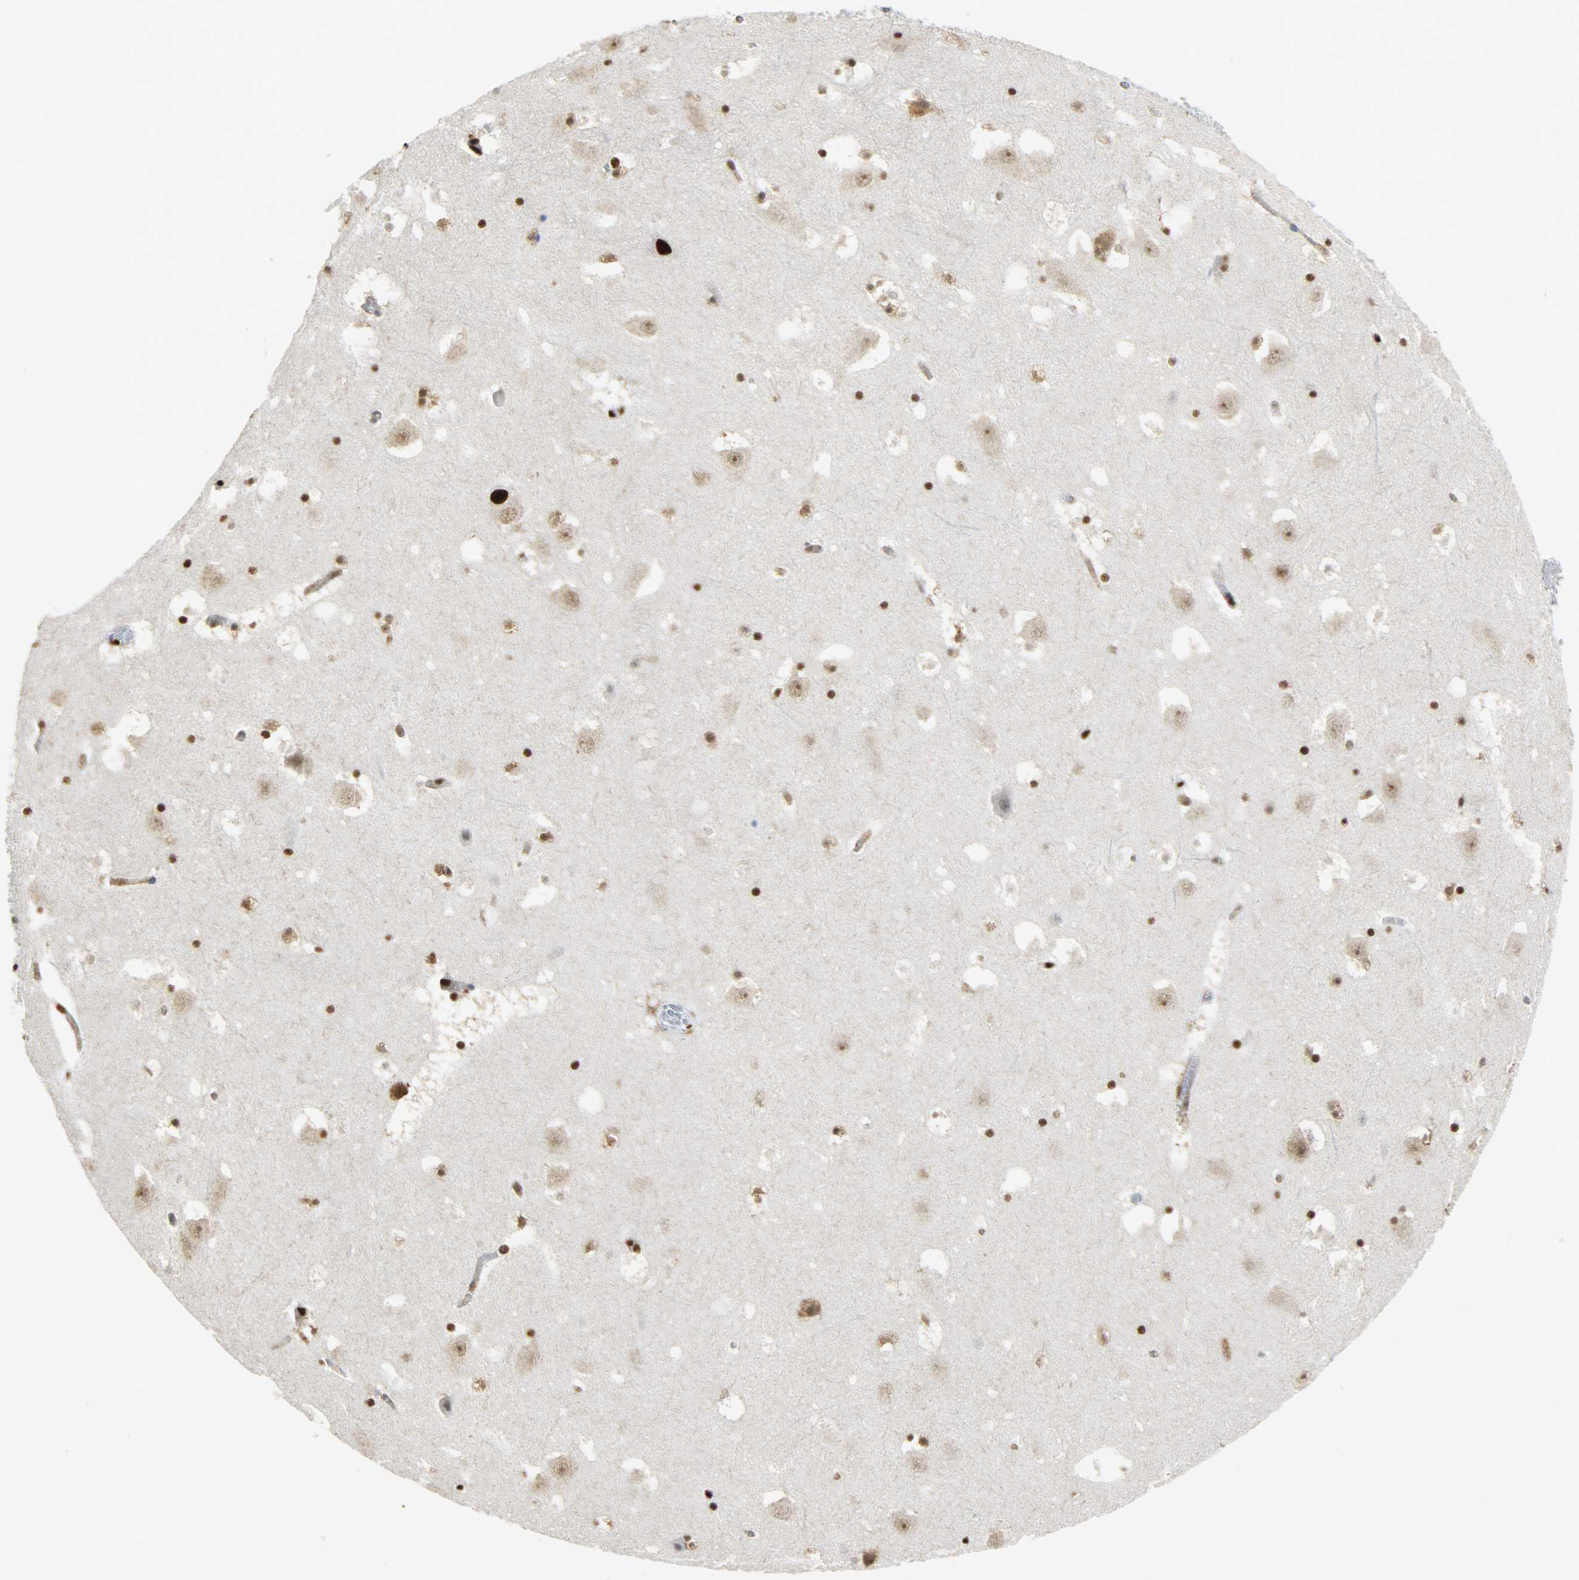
{"staining": {"intensity": "strong", "quantity": ">75%", "location": "nuclear"}, "tissue": "hippocampus", "cell_type": "Glial cells", "image_type": "normal", "snomed": [{"axis": "morphology", "description": "Normal tissue, NOS"}, {"axis": "topography", "description": "Hippocampus"}], "caption": "Glial cells show high levels of strong nuclear positivity in approximately >75% of cells in benign human hippocampus. Using DAB (3,3'-diaminobenzidine) (brown) and hematoxylin (blue) stains, captured at high magnification using brightfield microscopy.", "gene": "SSB", "patient": {"sex": "male", "age": 45}}